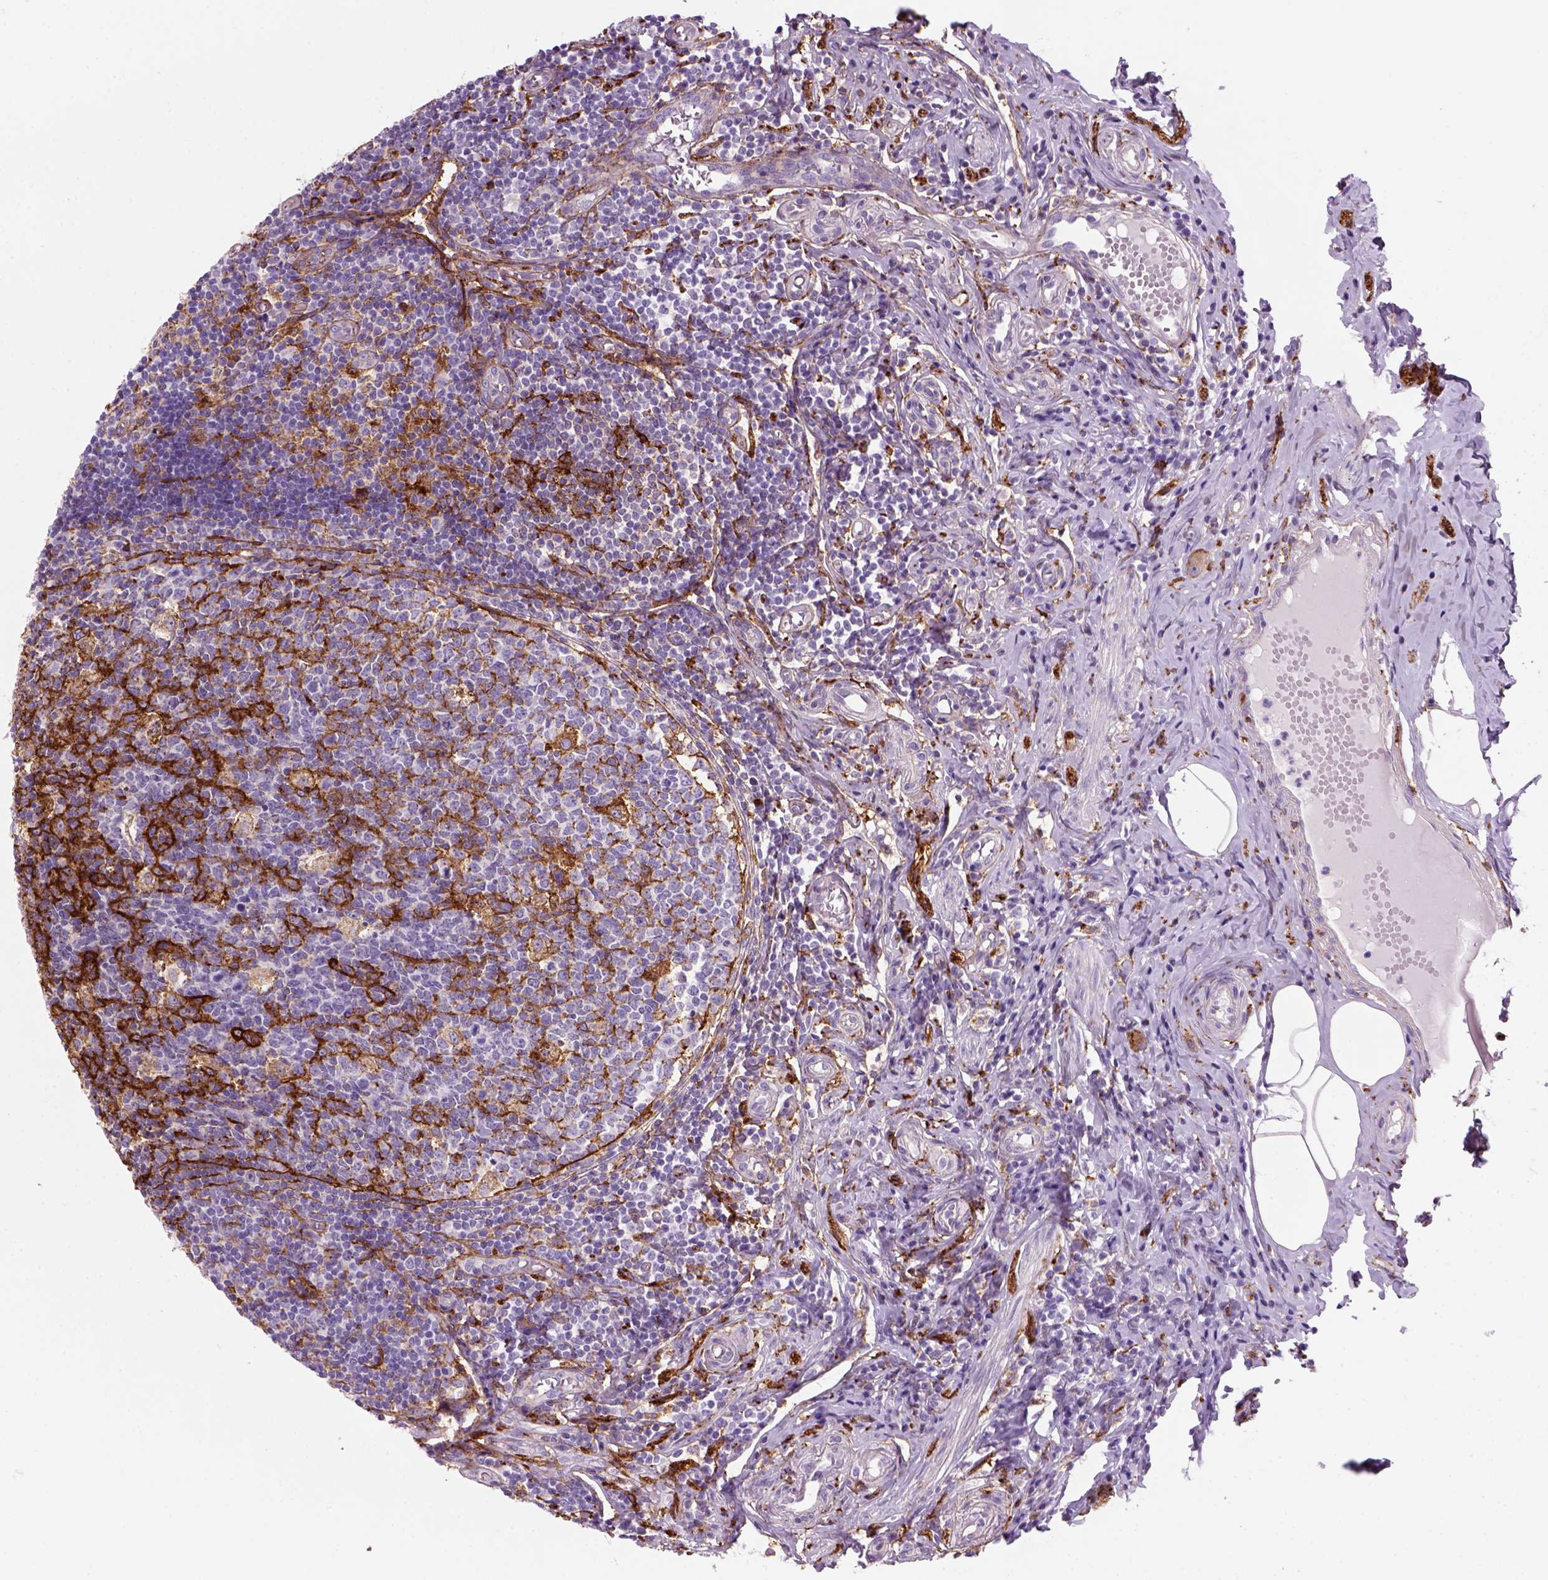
{"staining": {"intensity": "strong", "quantity": ">75%", "location": "cytoplasmic/membranous"}, "tissue": "appendix", "cell_type": "Glandular cells", "image_type": "normal", "snomed": [{"axis": "morphology", "description": "Normal tissue, NOS"}, {"axis": "topography", "description": "Appendix"}], "caption": "DAB (3,3'-diaminobenzidine) immunohistochemical staining of normal appendix displays strong cytoplasmic/membranous protein expression in approximately >75% of glandular cells.", "gene": "MARCKS", "patient": {"sex": "male", "age": 18}}